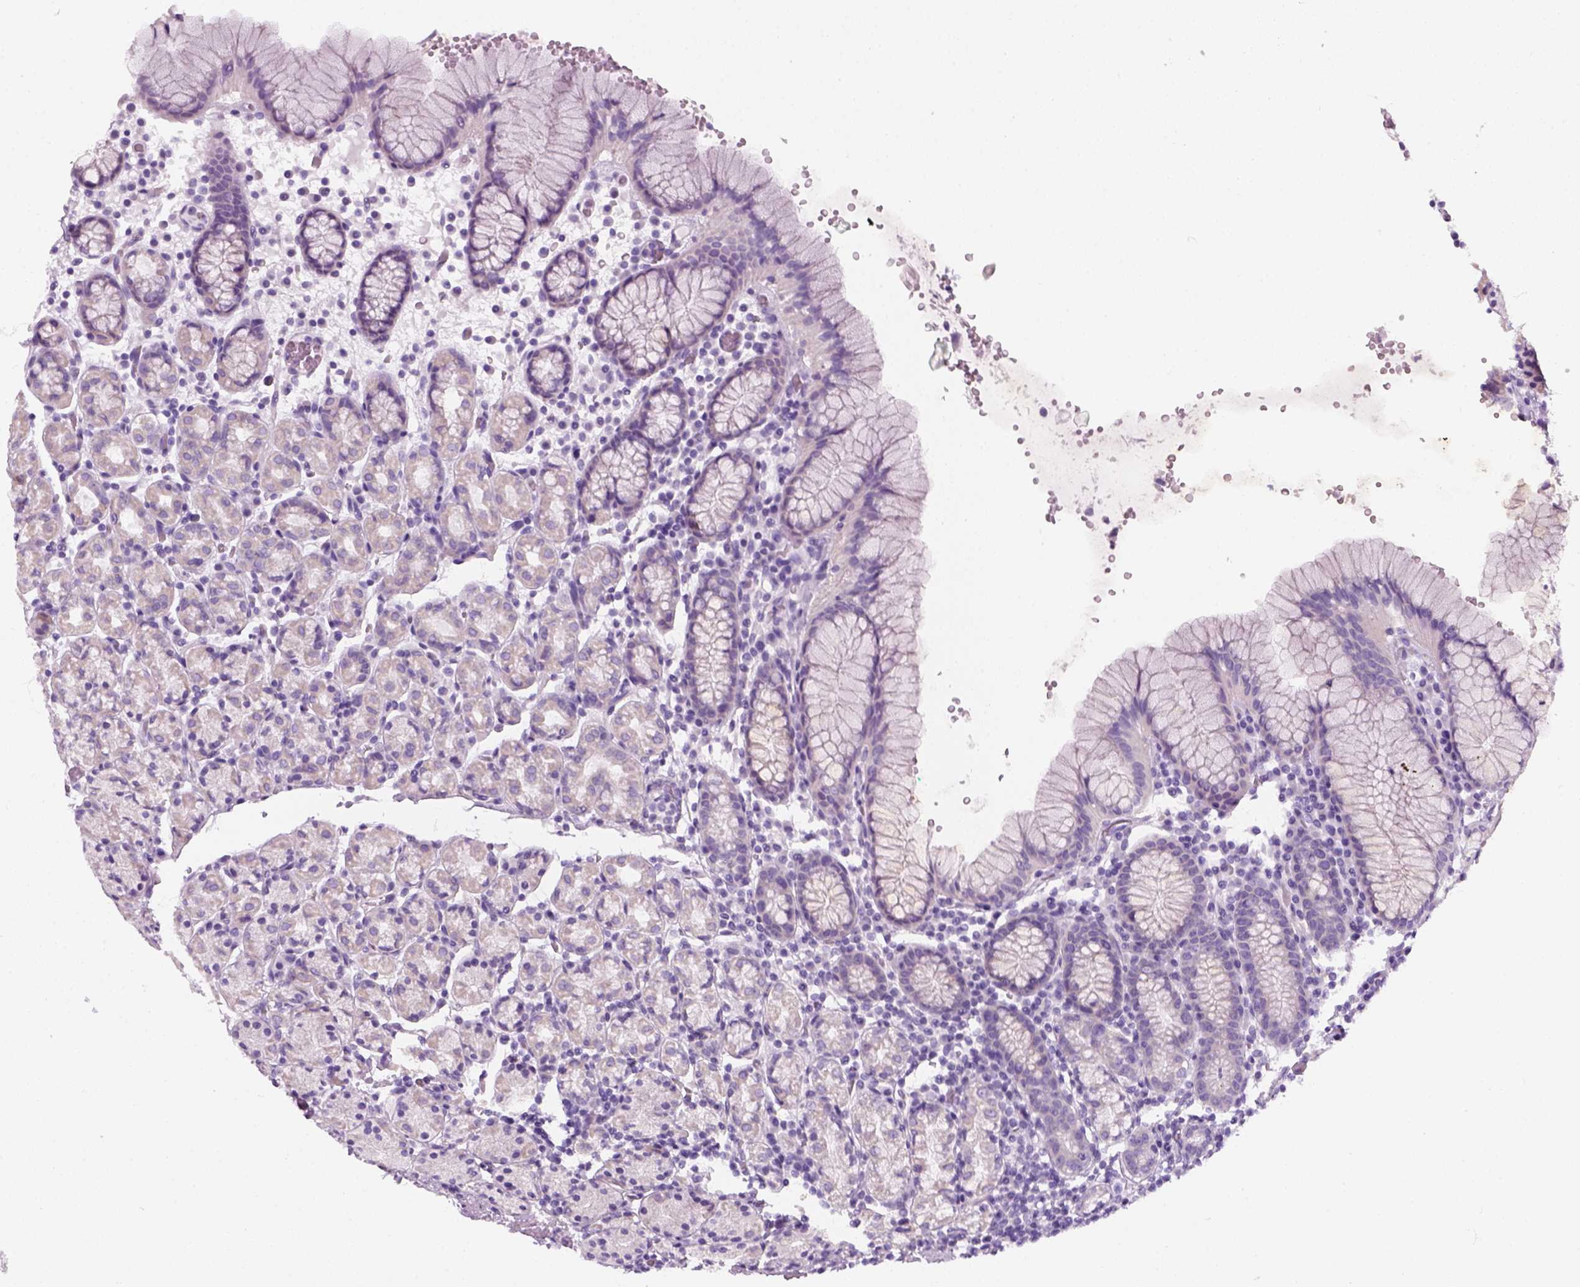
{"staining": {"intensity": "negative", "quantity": "none", "location": "none"}, "tissue": "stomach", "cell_type": "Glandular cells", "image_type": "normal", "snomed": [{"axis": "morphology", "description": "Normal tissue, NOS"}, {"axis": "topography", "description": "Stomach, upper"}, {"axis": "topography", "description": "Stomach"}], "caption": "A high-resolution histopathology image shows IHC staining of normal stomach, which reveals no significant staining in glandular cells. (DAB immunohistochemistry with hematoxylin counter stain).", "gene": "SLC12A5", "patient": {"sex": "male", "age": 62}}